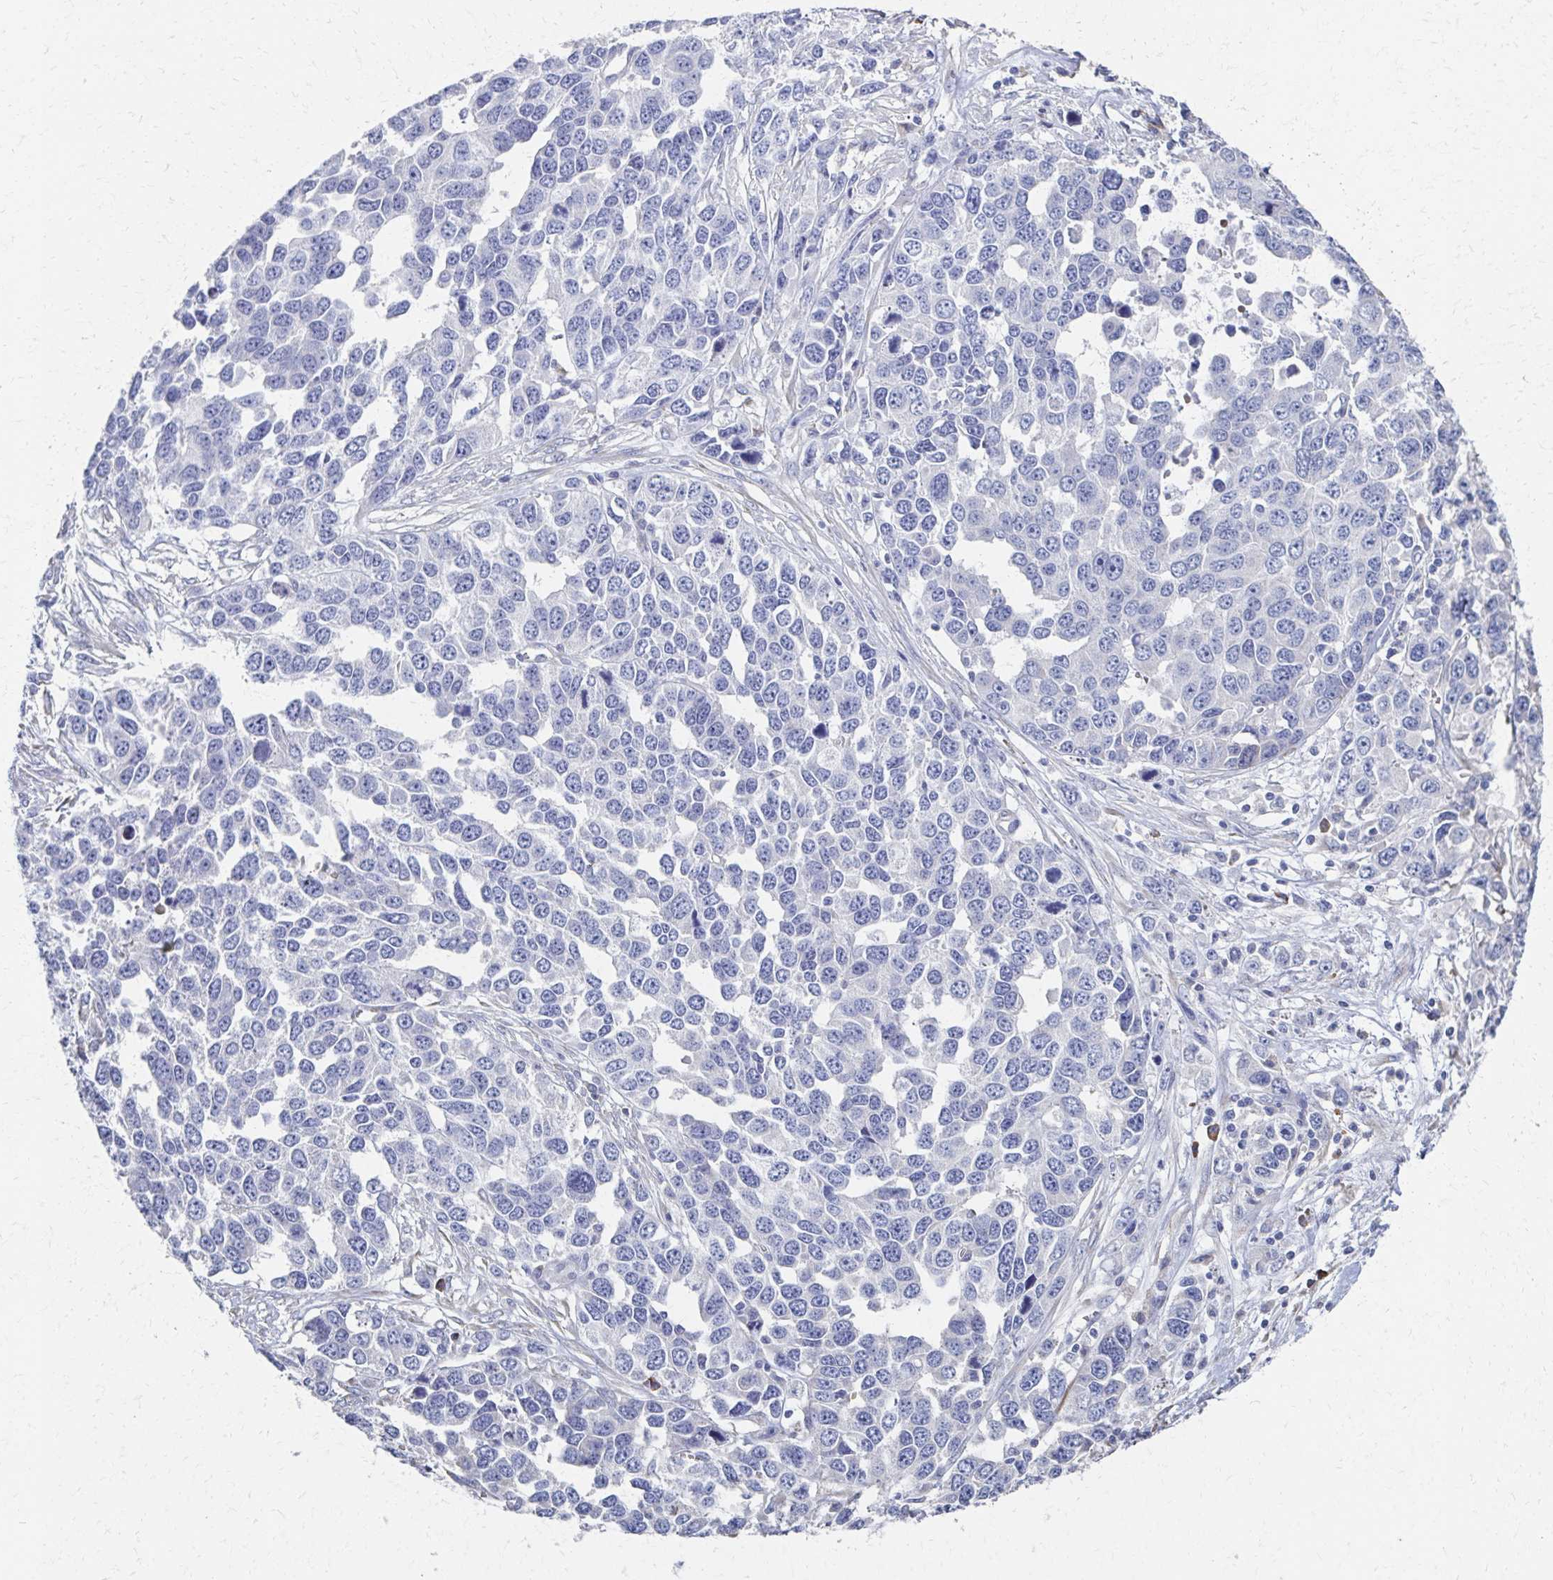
{"staining": {"intensity": "negative", "quantity": "none", "location": "none"}, "tissue": "ovarian cancer", "cell_type": "Tumor cells", "image_type": "cancer", "snomed": [{"axis": "morphology", "description": "Cystadenocarcinoma, serous, NOS"}, {"axis": "topography", "description": "Ovary"}], "caption": "High magnification brightfield microscopy of ovarian cancer stained with DAB (3,3'-diaminobenzidine) (brown) and counterstained with hematoxylin (blue): tumor cells show no significant staining.", "gene": "ATP1A3", "patient": {"sex": "female", "age": 76}}